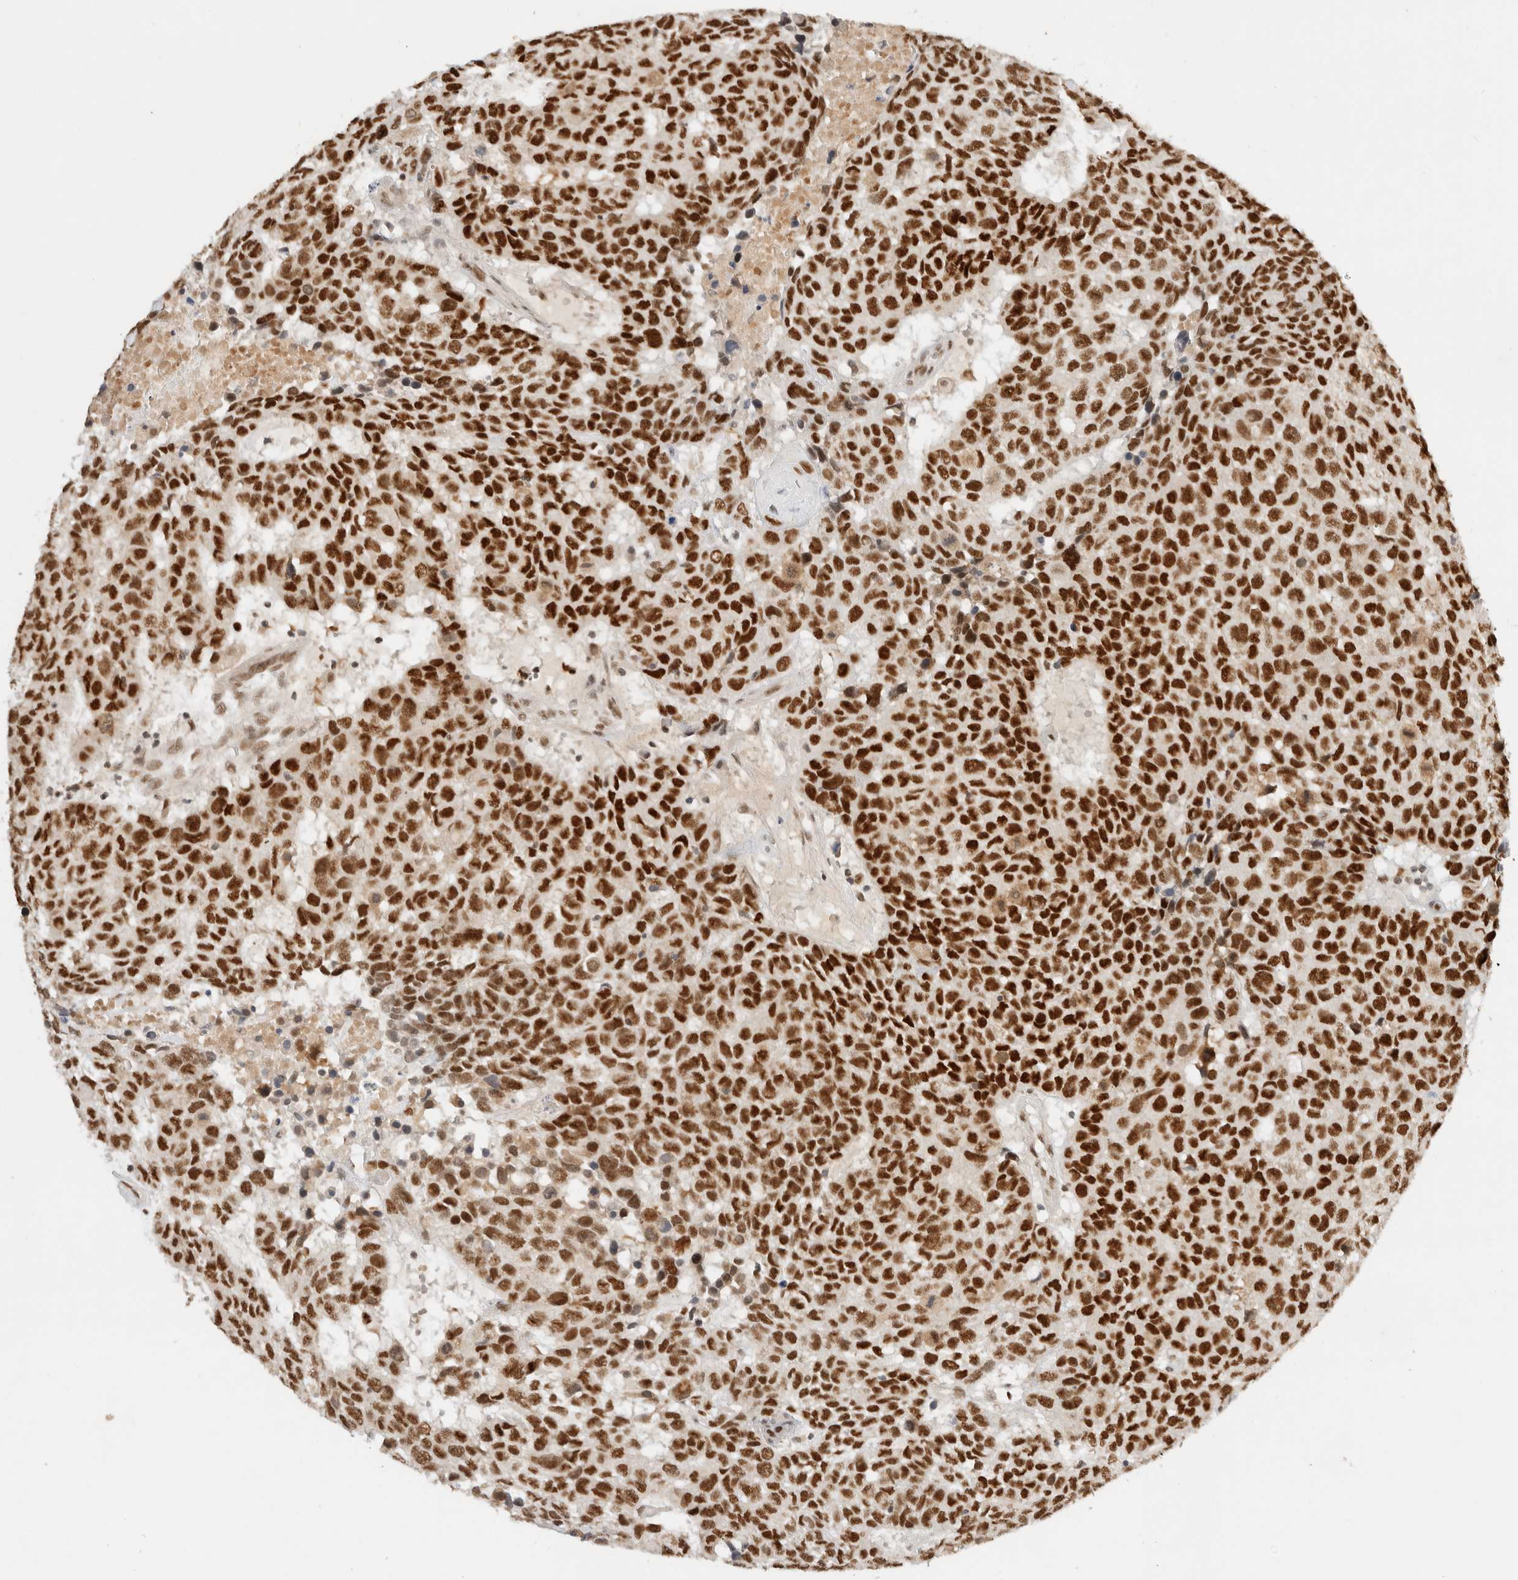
{"staining": {"intensity": "strong", "quantity": ">75%", "location": "nuclear"}, "tissue": "head and neck cancer", "cell_type": "Tumor cells", "image_type": "cancer", "snomed": [{"axis": "morphology", "description": "Squamous cell carcinoma, NOS"}, {"axis": "topography", "description": "Head-Neck"}], "caption": "A high amount of strong nuclear positivity is appreciated in approximately >75% of tumor cells in head and neck cancer (squamous cell carcinoma) tissue.", "gene": "GTF2I", "patient": {"sex": "male", "age": 66}}